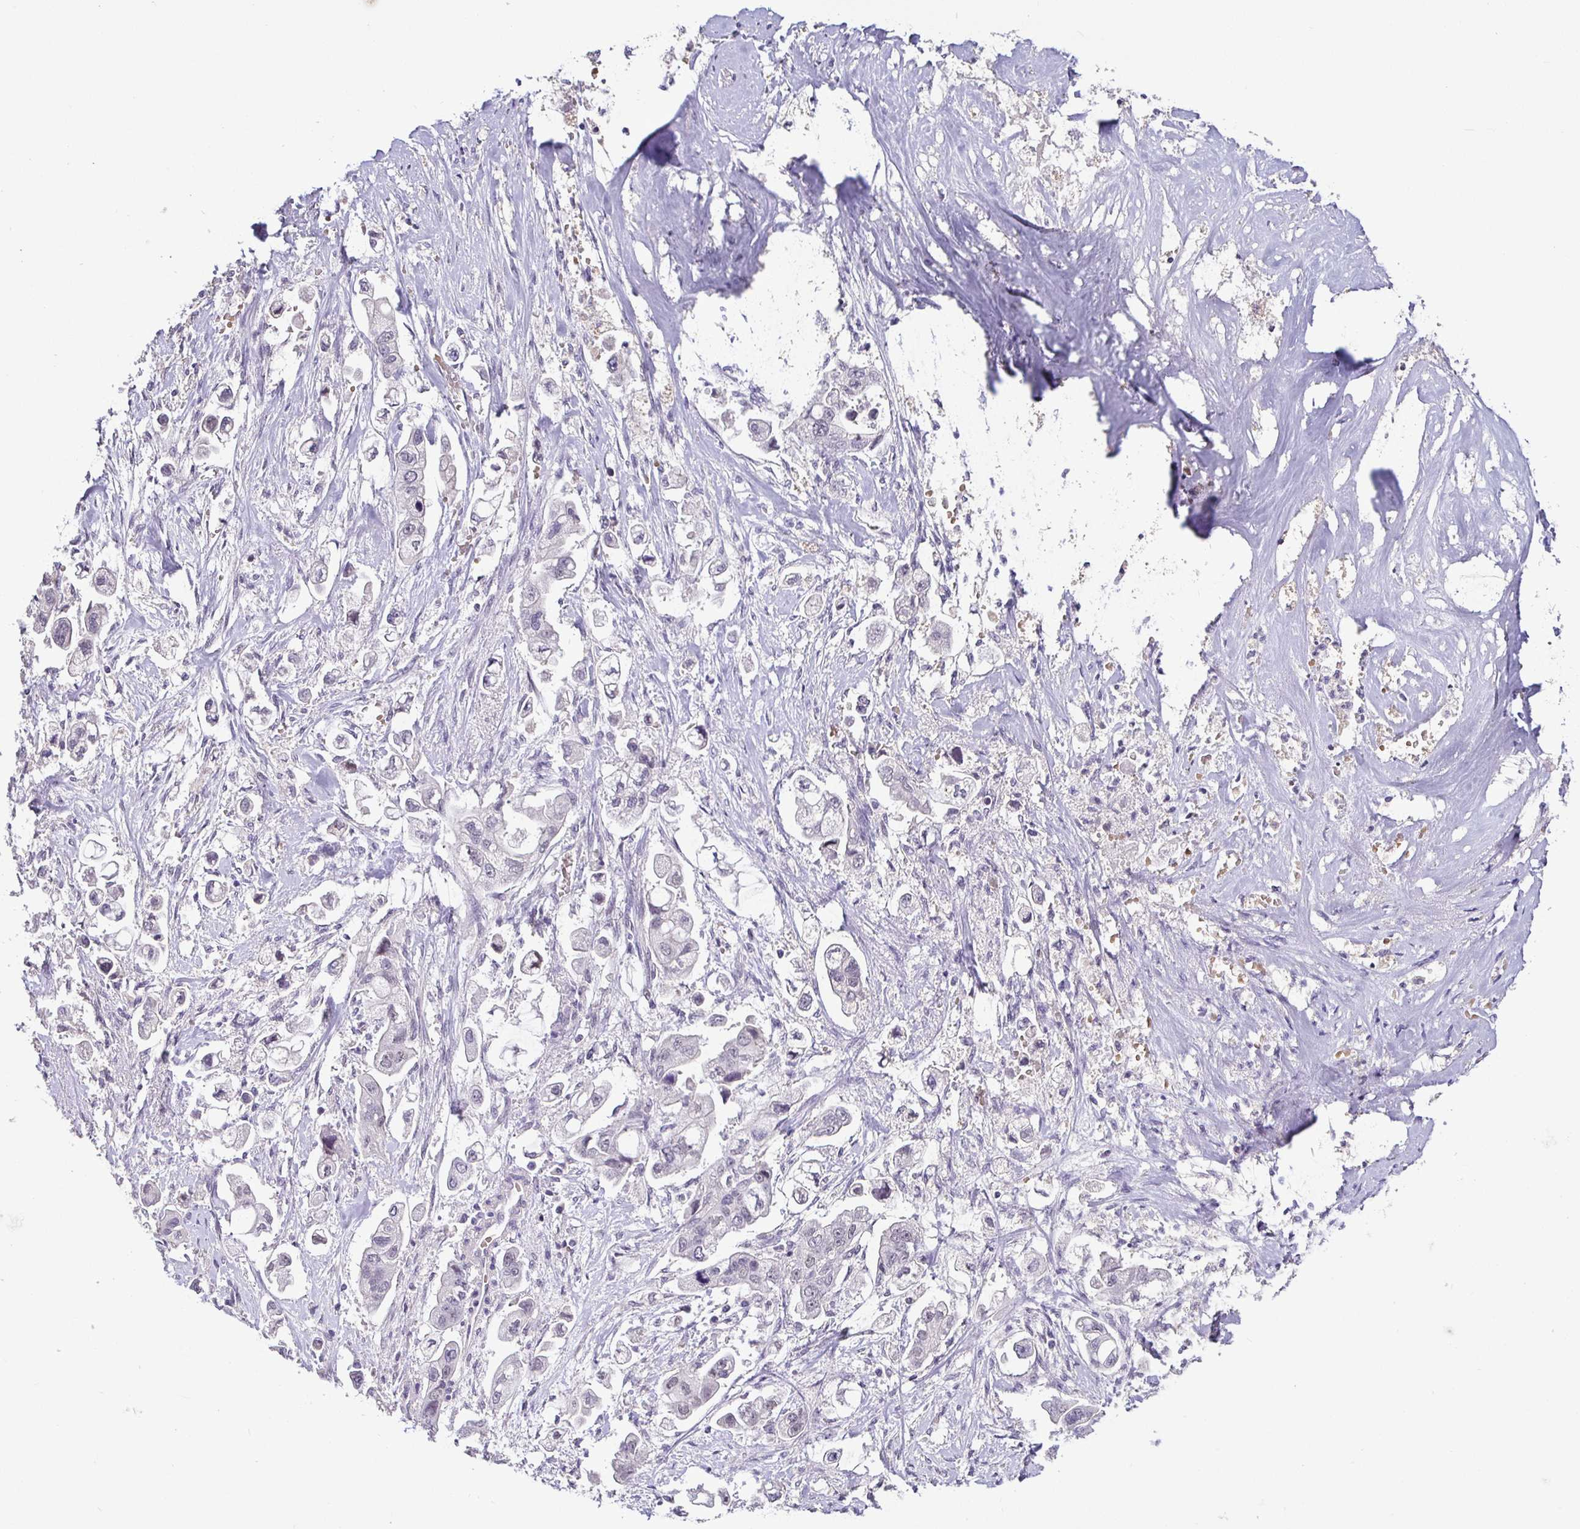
{"staining": {"intensity": "negative", "quantity": "none", "location": "none"}, "tissue": "stomach cancer", "cell_type": "Tumor cells", "image_type": "cancer", "snomed": [{"axis": "morphology", "description": "Adenocarcinoma, NOS"}, {"axis": "topography", "description": "Stomach"}], "caption": "DAB immunohistochemical staining of stomach adenocarcinoma reveals no significant expression in tumor cells.", "gene": "NUP188", "patient": {"sex": "male", "age": 62}}